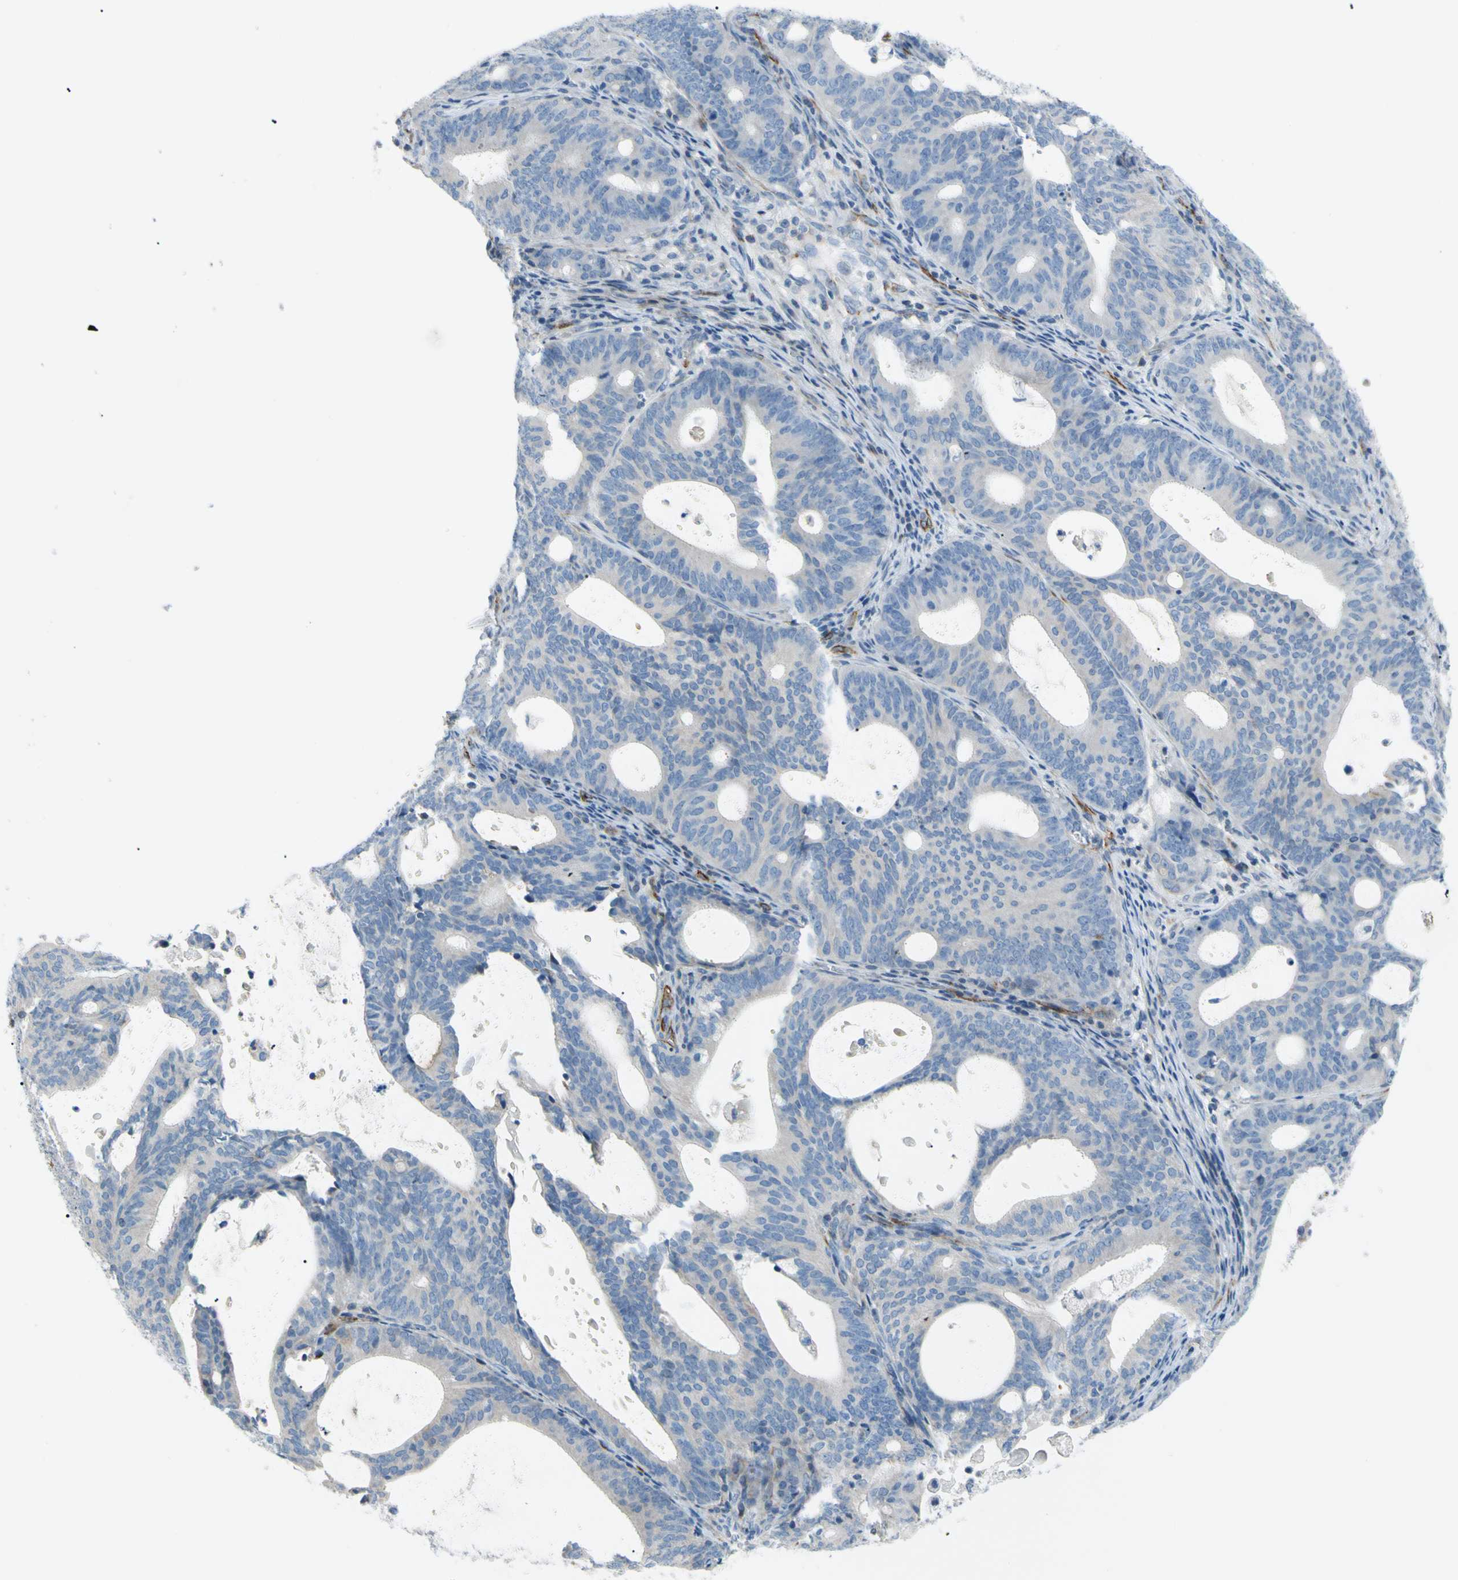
{"staining": {"intensity": "negative", "quantity": "none", "location": "none"}, "tissue": "endometrial cancer", "cell_type": "Tumor cells", "image_type": "cancer", "snomed": [{"axis": "morphology", "description": "Adenocarcinoma, NOS"}, {"axis": "topography", "description": "Uterus"}], "caption": "High power microscopy micrograph of an immunohistochemistry (IHC) micrograph of endometrial cancer (adenocarcinoma), revealing no significant expression in tumor cells.", "gene": "PRRG2", "patient": {"sex": "female", "age": 83}}